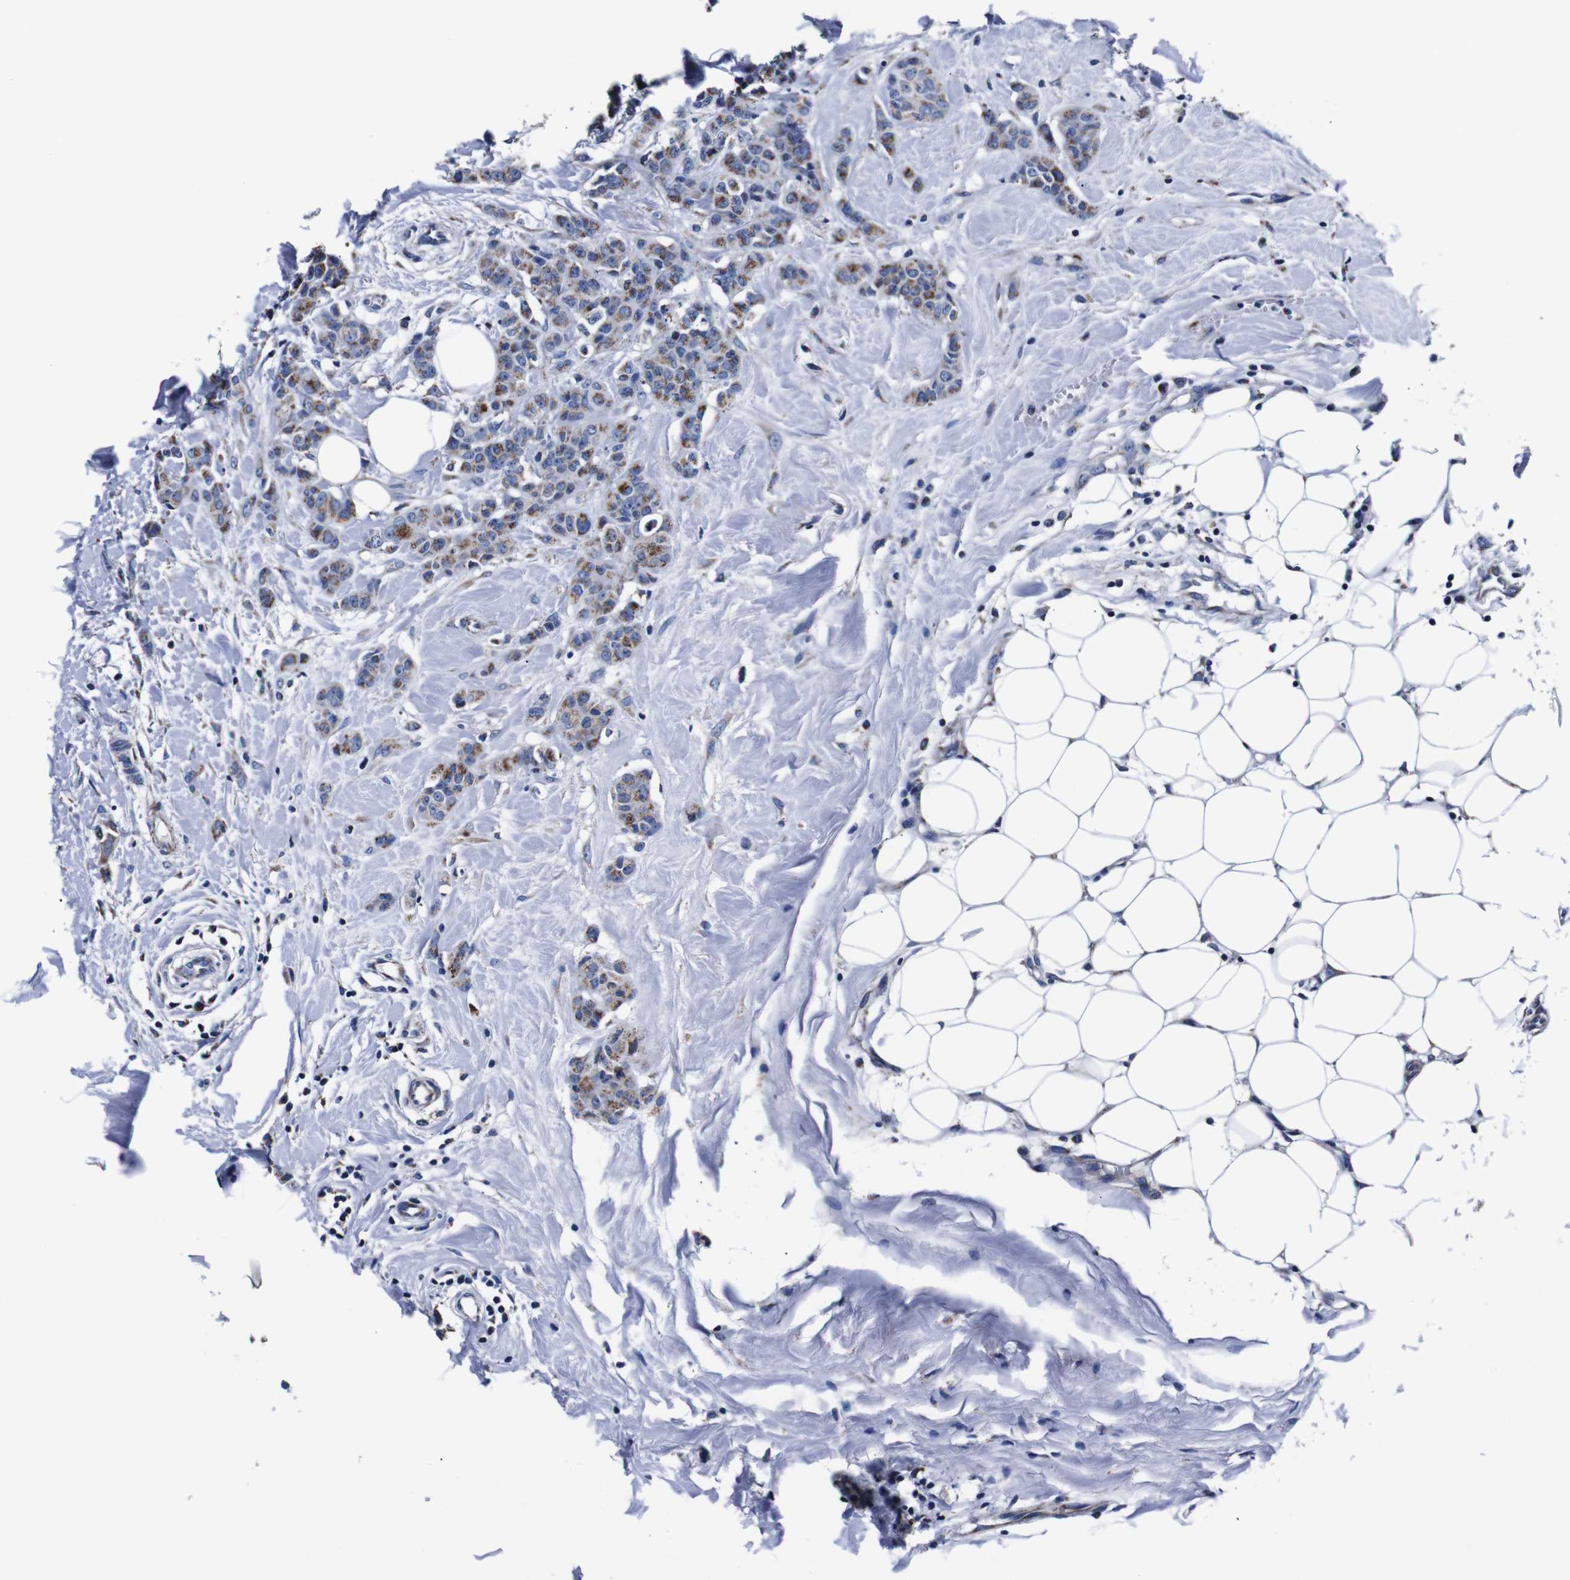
{"staining": {"intensity": "moderate", "quantity": "25%-75%", "location": "cytoplasmic/membranous"}, "tissue": "breast cancer", "cell_type": "Tumor cells", "image_type": "cancer", "snomed": [{"axis": "morphology", "description": "Normal tissue, NOS"}, {"axis": "morphology", "description": "Duct carcinoma"}, {"axis": "topography", "description": "Breast"}], "caption": "DAB immunohistochemical staining of human breast cancer (invasive ductal carcinoma) demonstrates moderate cytoplasmic/membranous protein positivity in about 25%-75% of tumor cells. (DAB (3,3'-diaminobenzidine) IHC, brown staining for protein, blue staining for nuclei).", "gene": "FKBP9", "patient": {"sex": "female", "age": 40}}